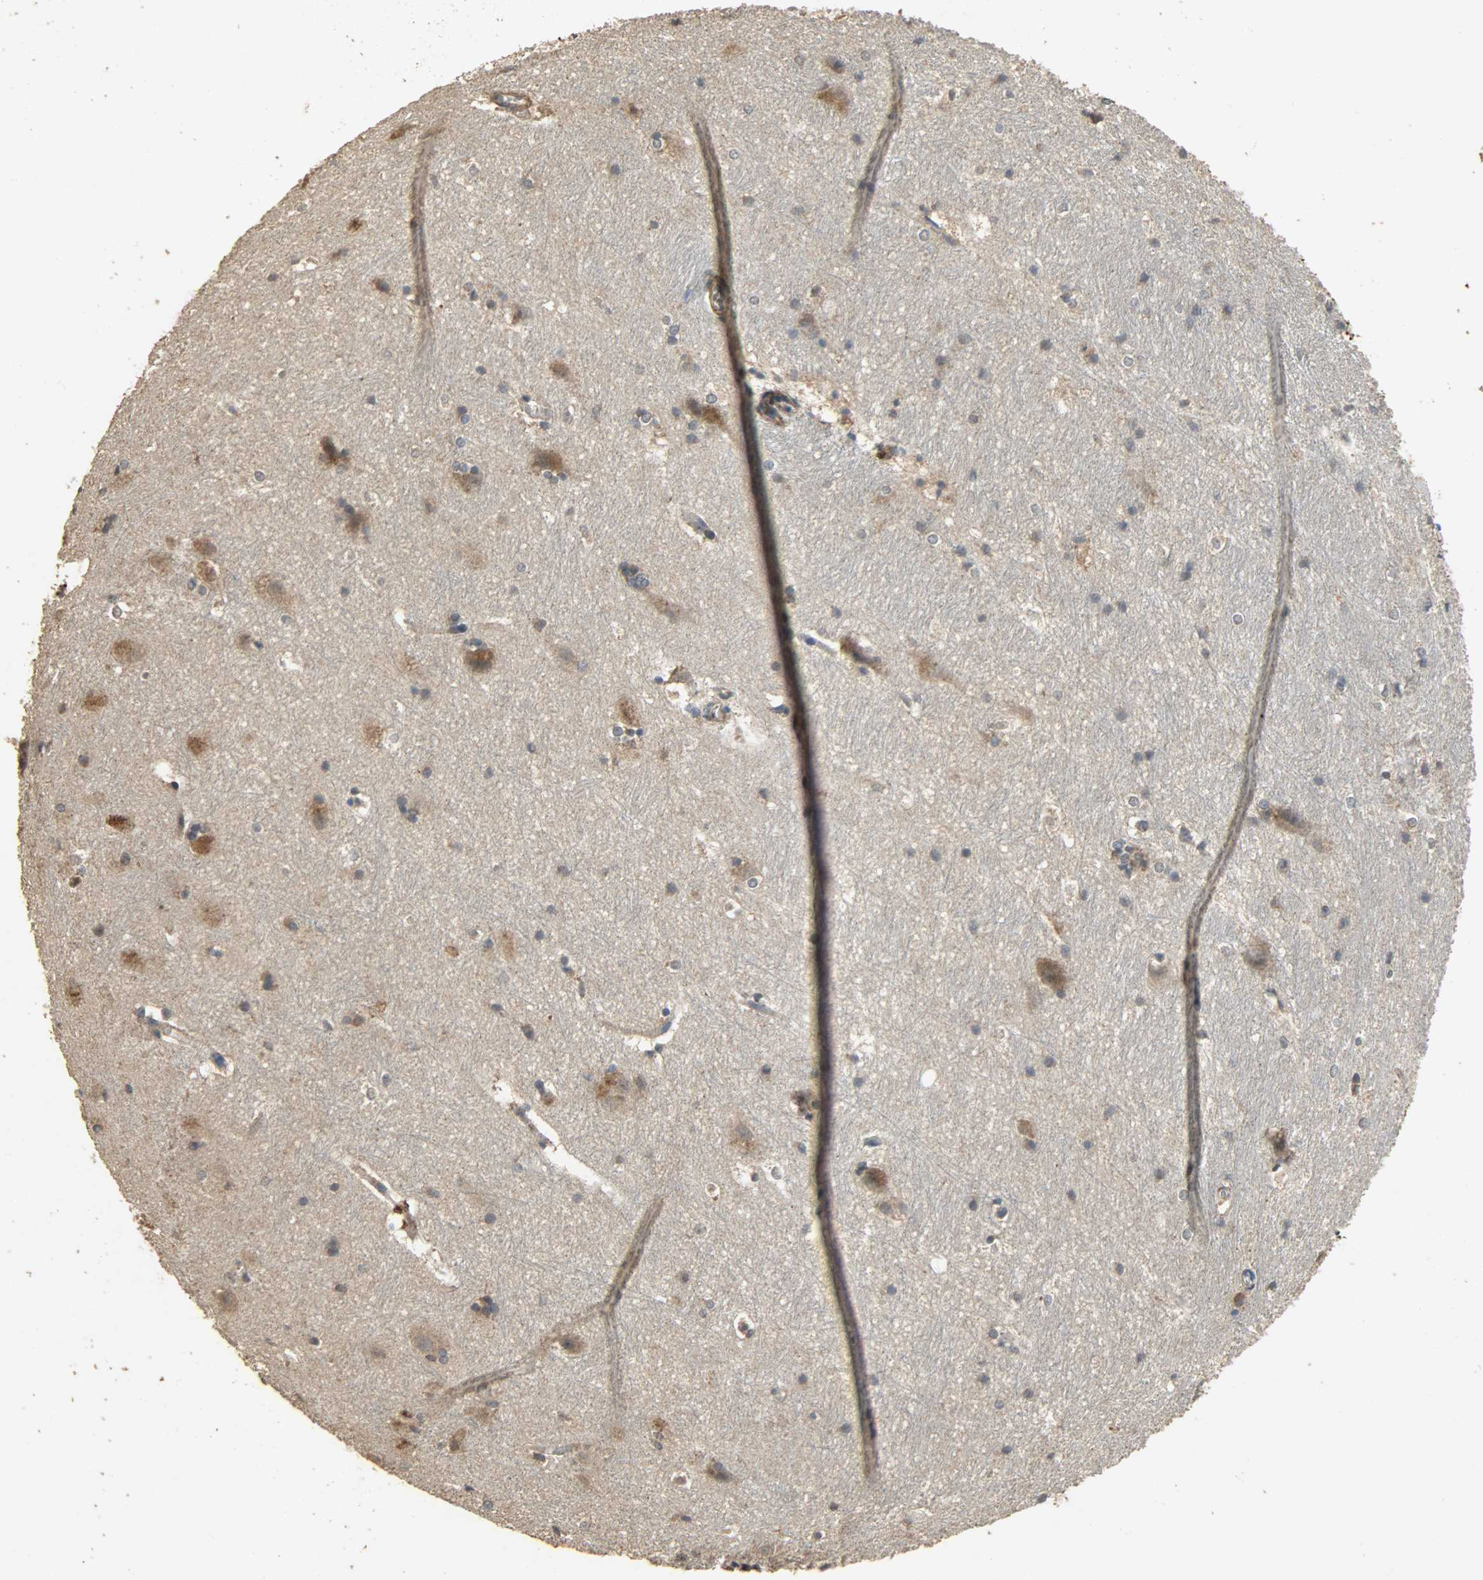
{"staining": {"intensity": "moderate", "quantity": "25%-75%", "location": "cytoplasmic/membranous"}, "tissue": "hippocampus", "cell_type": "Glial cells", "image_type": "normal", "snomed": [{"axis": "morphology", "description": "Normal tissue, NOS"}, {"axis": "topography", "description": "Hippocampus"}], "caption": "An image of human hippocampus stained for a protein reveals moderate cytoplasmic/membranous brown staining in glial cells.", "gene": "CDKN2C", "patient": {"sex": "female", "age": 19}}